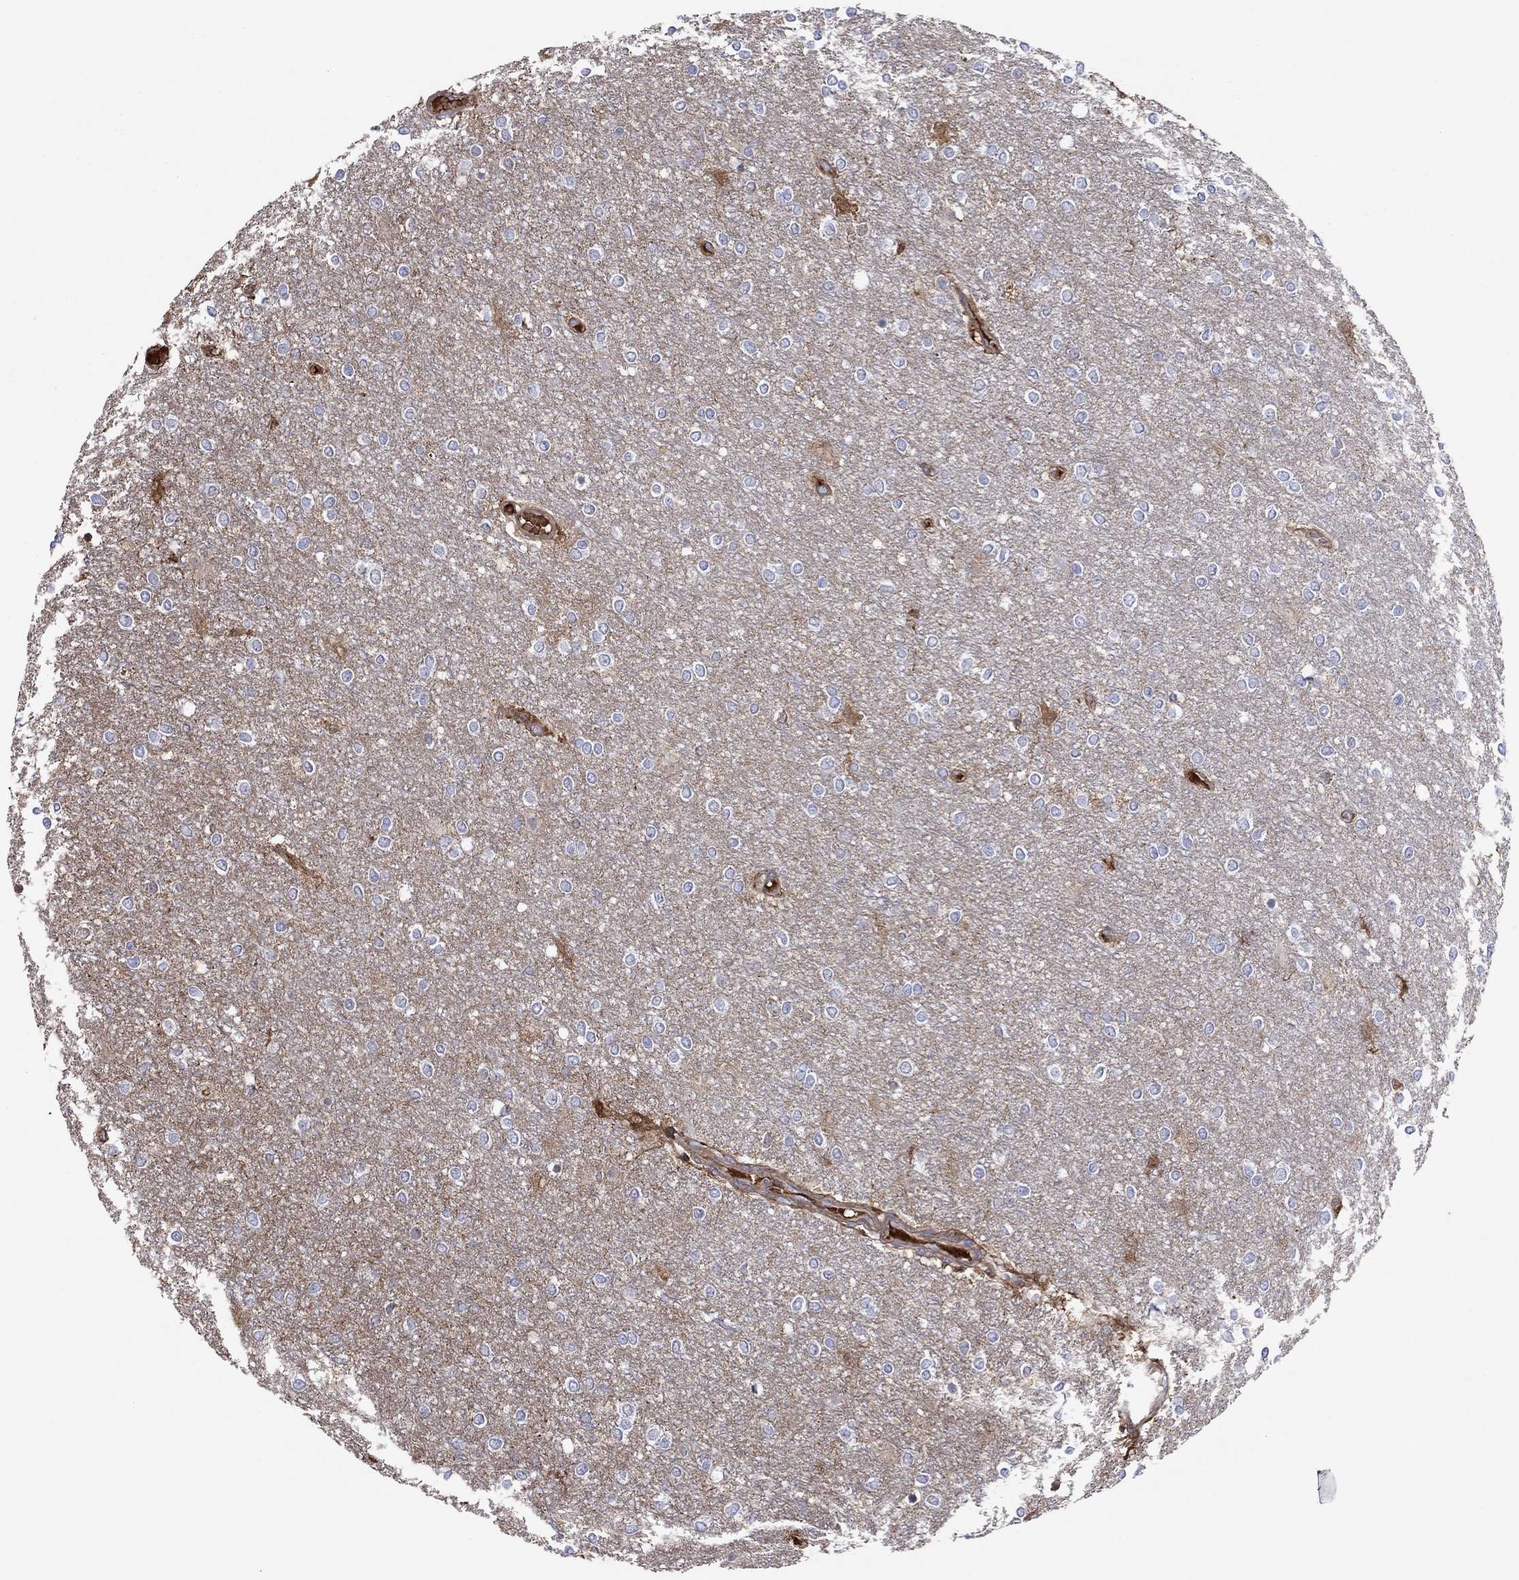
{"staining": {"intensity": "negative", "quantity": "none", "location": "none"}, "tissue": "glioma", "cell_type": "Tumor cells", "image_type": "cancer", "snomed": [{"axis": "morphology", "description": "Glioma, malignant, High grade"}, {"axis": "topography", "description": "Brain"}], "caption": "Malignant glioma (high-grade) stained for a protein using immunohistochemistry (IHC) reveals no staining tumor cells.", "gene": "HPX", "patient": {"sex": "female", "age": 61}}